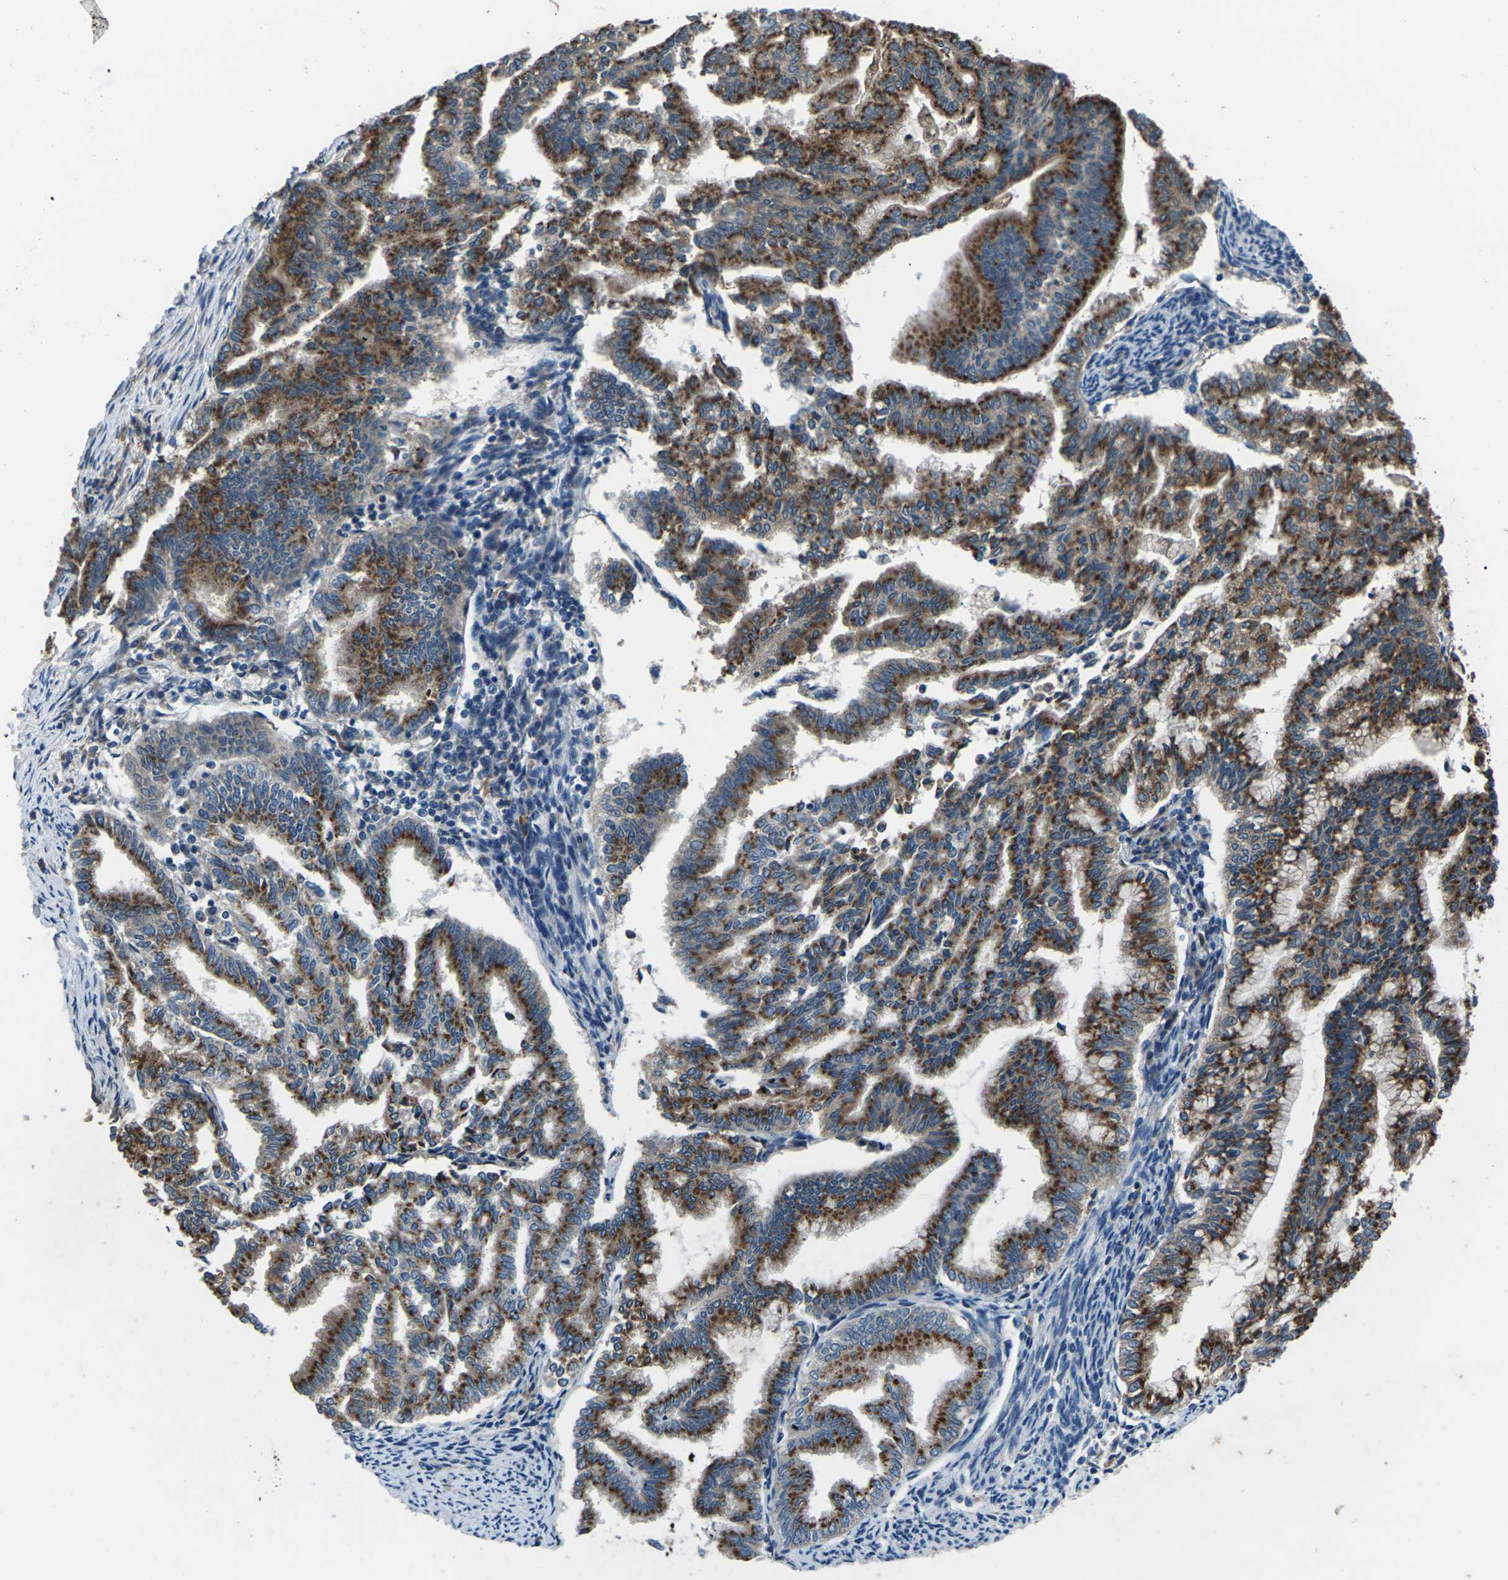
{"staining": {"intensity": "strong", "quantity": ">75%", "location": "cytoplasmic/membranous"}, "tissue": "endometrial cancer", "cell_type": "Tumor cells", "image_type": "cancer", "snomed": [{"axis": "morphology", "description": "Adenocarcinoma, NOS"}, {"axis": "topography", "description": "Endometrium"}], "caption": "A brown stain shows strong cytoplasmic/membranous positivity of a protein in endometrial cancer tumor cells. (DAB (3,3'-diaminobenzidine) IHC, brown staining for protein, blue staining for nuclei).", "gene": "GABRP", "patient": {"sex": "female", "age": 79}}